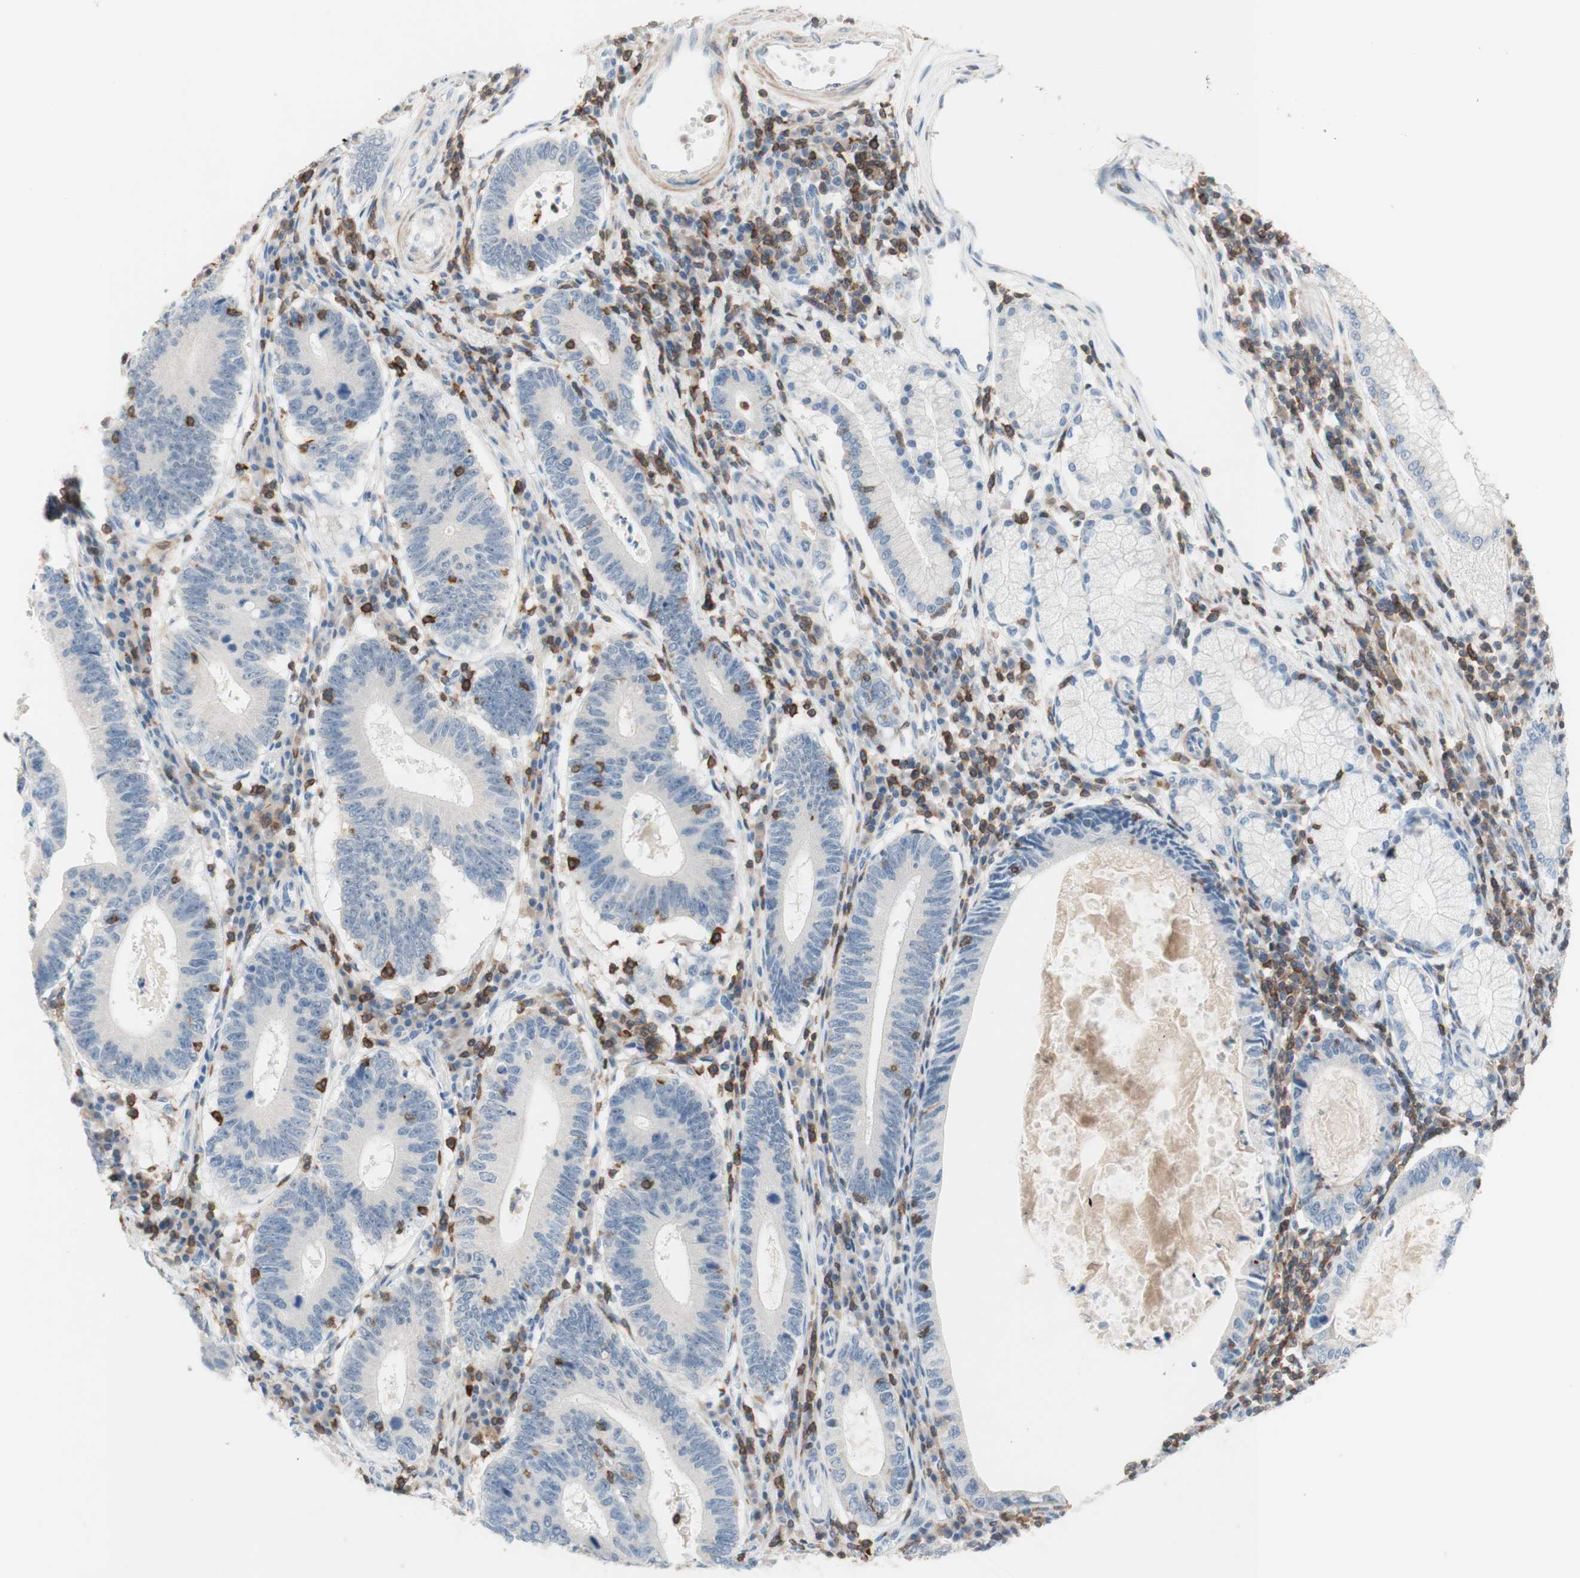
{"staining": {"intensity": "negative", "quantity": "none", "location": "none"}, "tissue": "stomach cancer", "cell_type": "Tumor cells", "image_type": "cancer", "snomed": [{"axis": "morphology", "description": "Adenocarcinoma, NOS"}, {"axis": "topography", "description": "Stomach"}], "caption": "Immunohistochemical staining of human stomach adenocarcinoma exhibits no significant staining in tumor cells.", "gene": "SPINK6", "patient": {"sex": "male", "age": 59}}